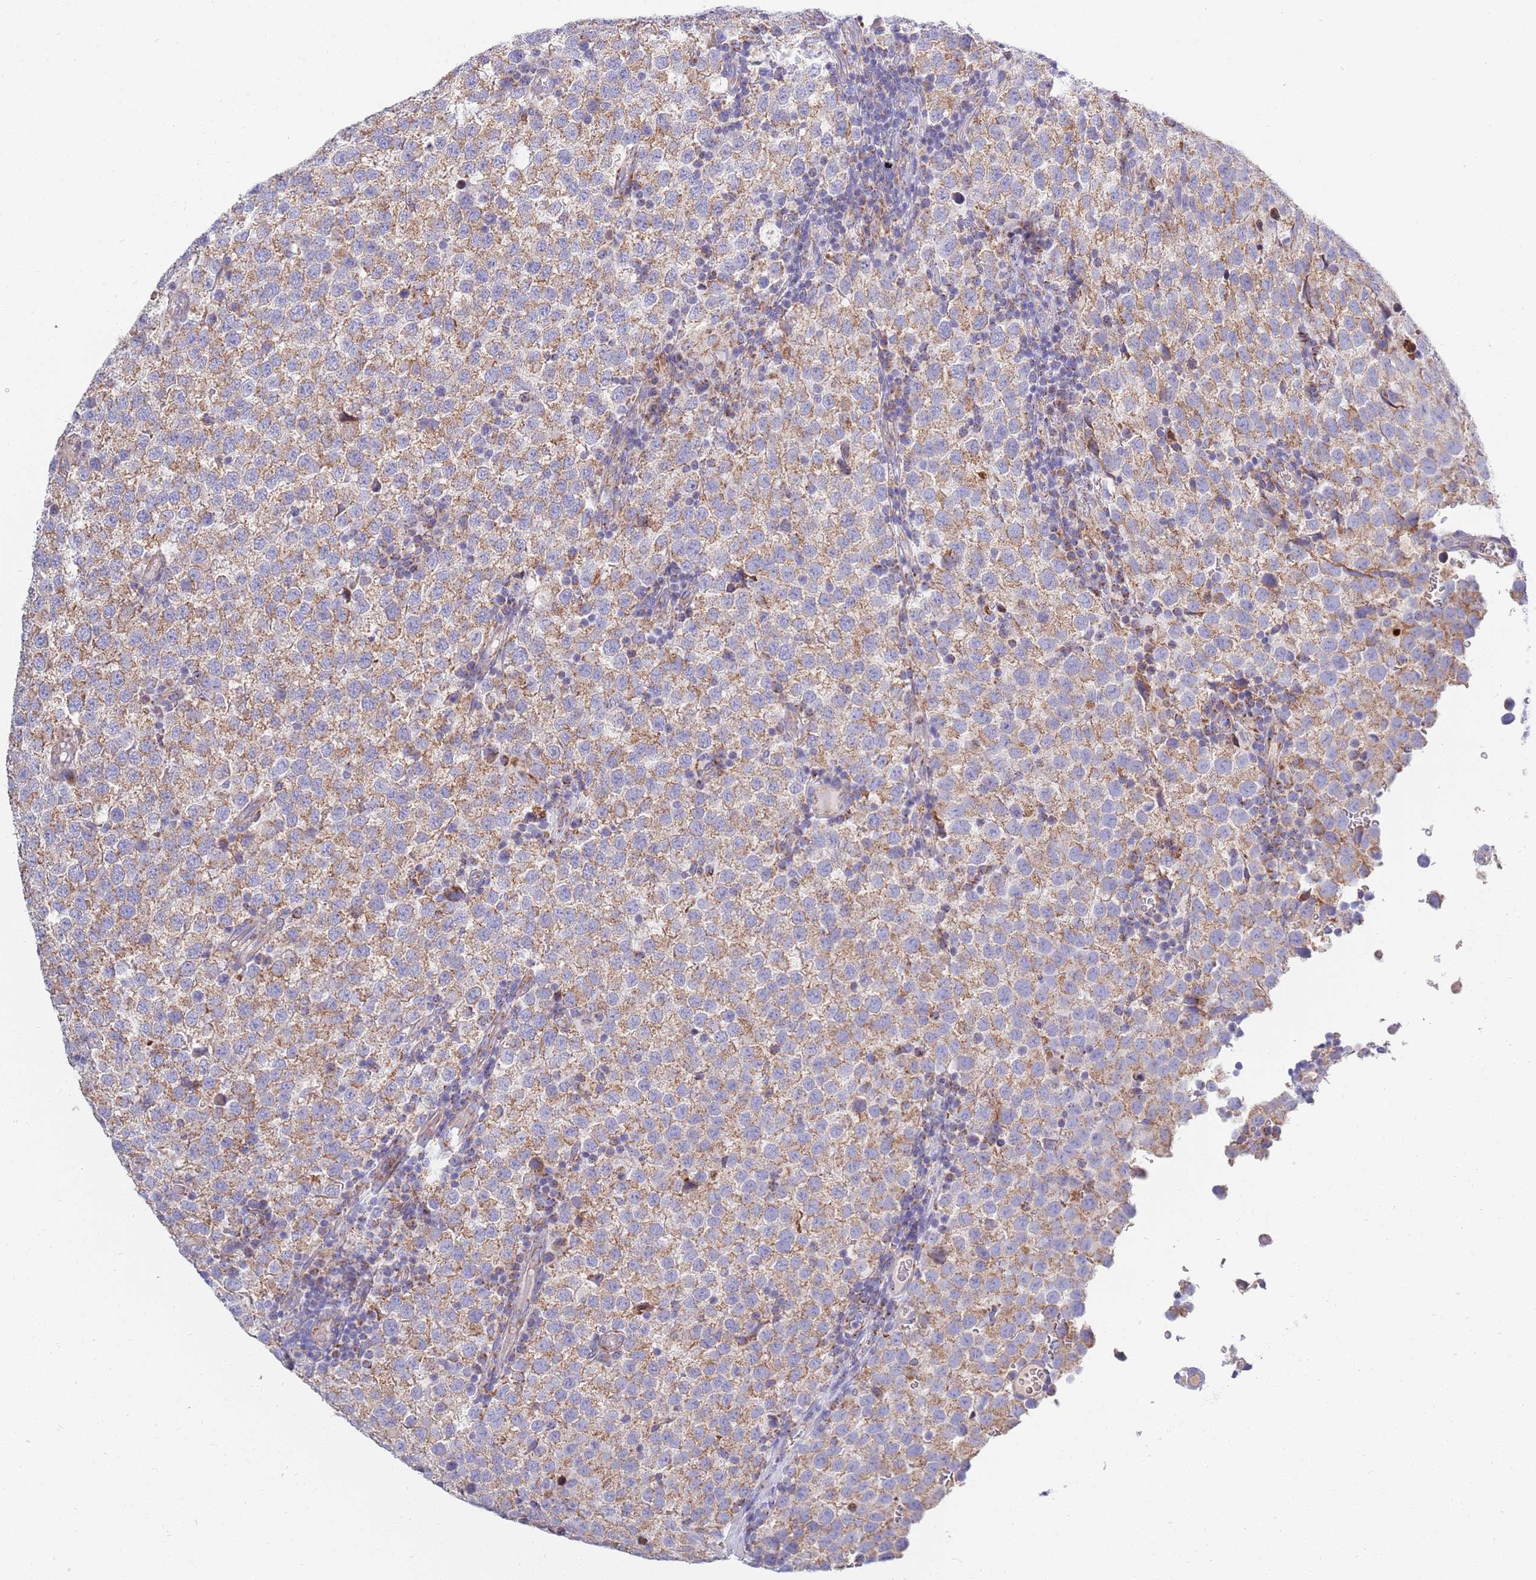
{"staining": {"intensity": "moderate", "quantity": ">75%", "location": "cytoplasmic/membranous"}, "tissue": "testis cancer", "cell_type": "Tumor cells", "image_type": "cancer", "snomed": [{"axis": "morphology", "description": "Seminoma, NOS"}, {"axis": "topography", "description": "Testis"}], "caption": "Tumor cells reveal medium levels of moderate cytoplasmic/membranous staining in approximately >75% of cells in seminoma (testis).", "gene": "EMC8", "patient": {"sex": "male", "age": 34}}